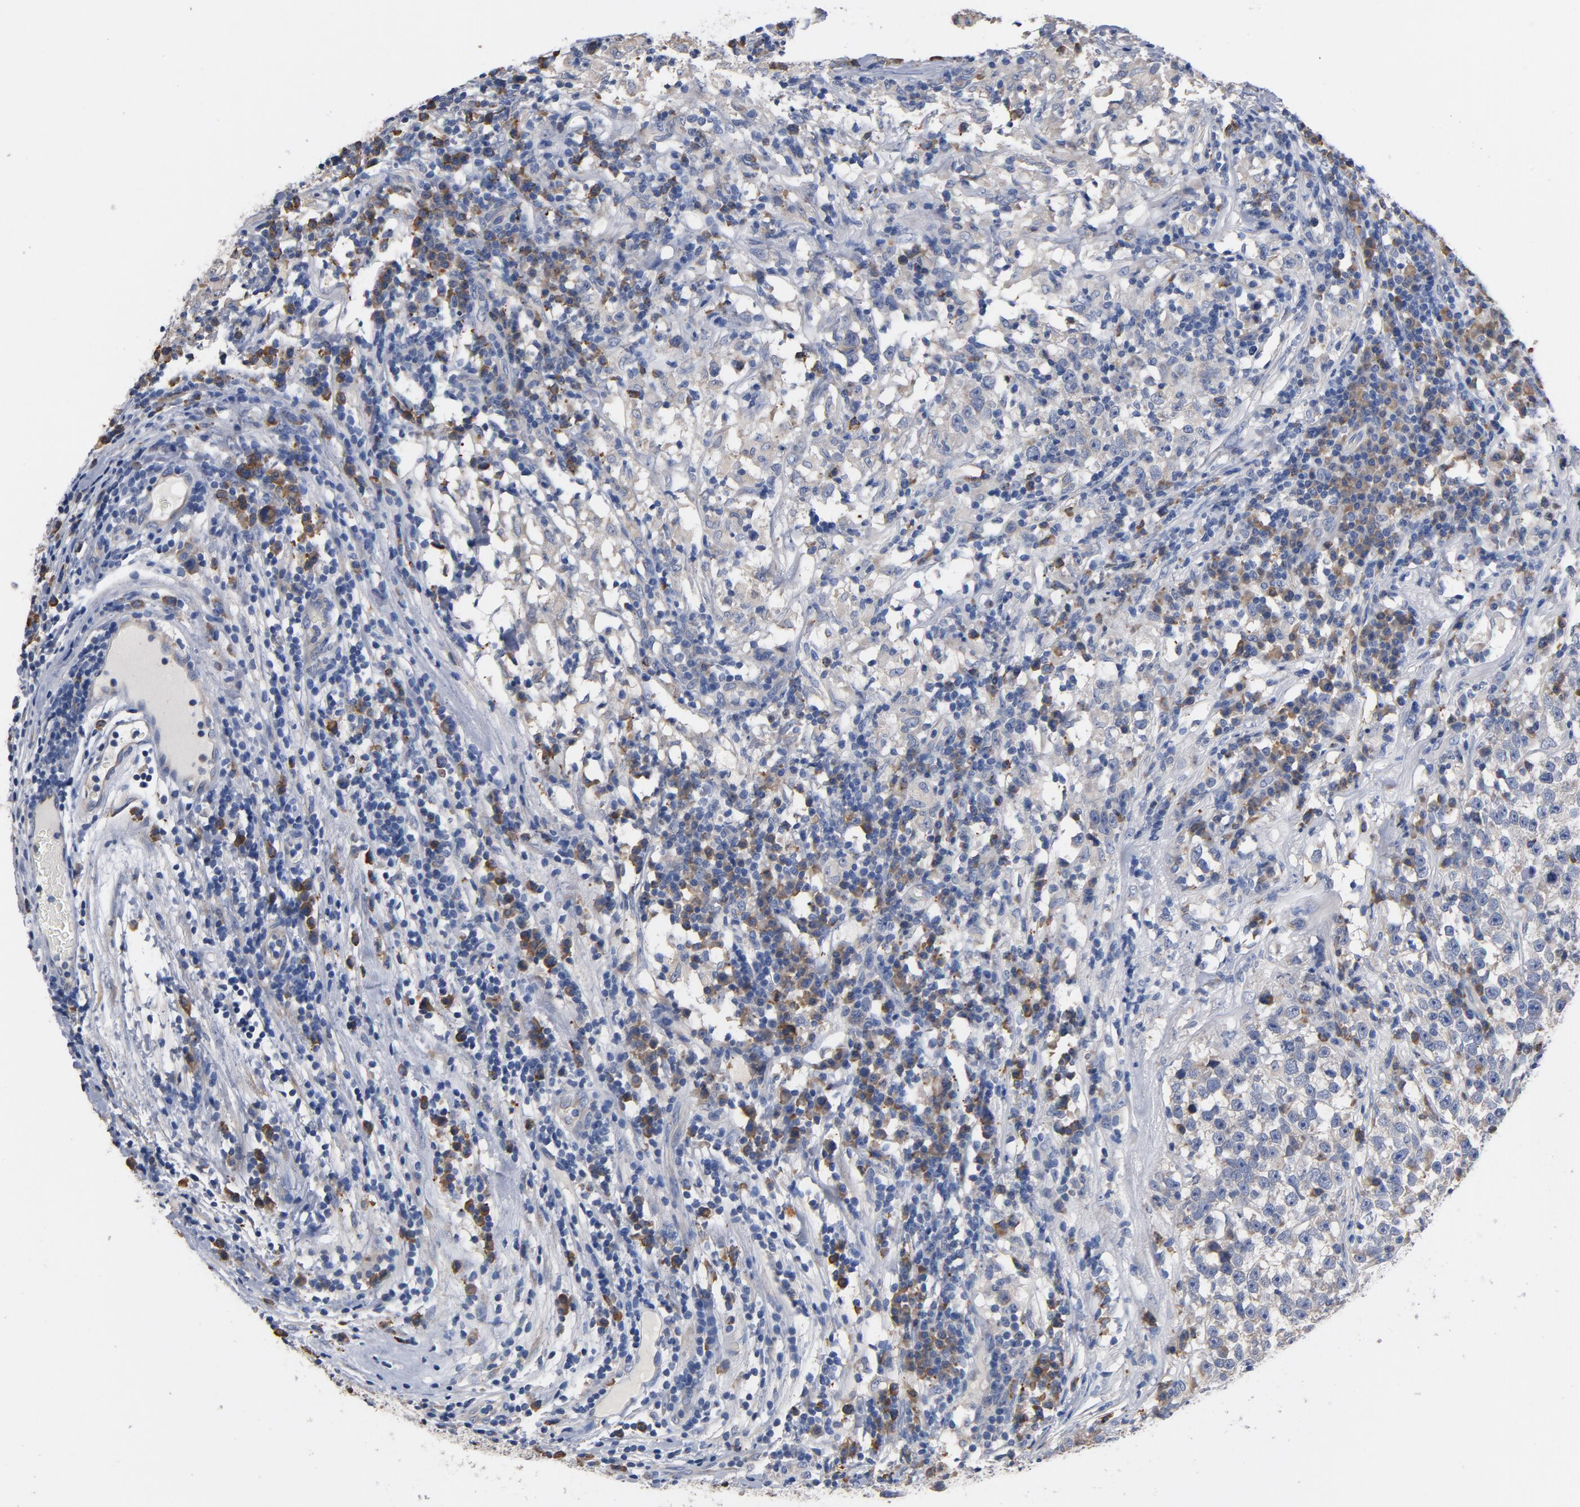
{"staining": {"intensity": "negative", "quantity": "none", "location": "none"}, "tissue": "testis cancer", "cell_type": "Tumor cells", "image_type": "cancer", "snomed": [{"axis": "morphology", "description": "Seminoma, NOS"}, {"axis": "topography", "description": "Testis"}], "caption": "Image shows no significant protein positivity in tumor cells of seminoma (testis).", "gene": "TLR4", "patient": {"sex": "male", "age": 43}}